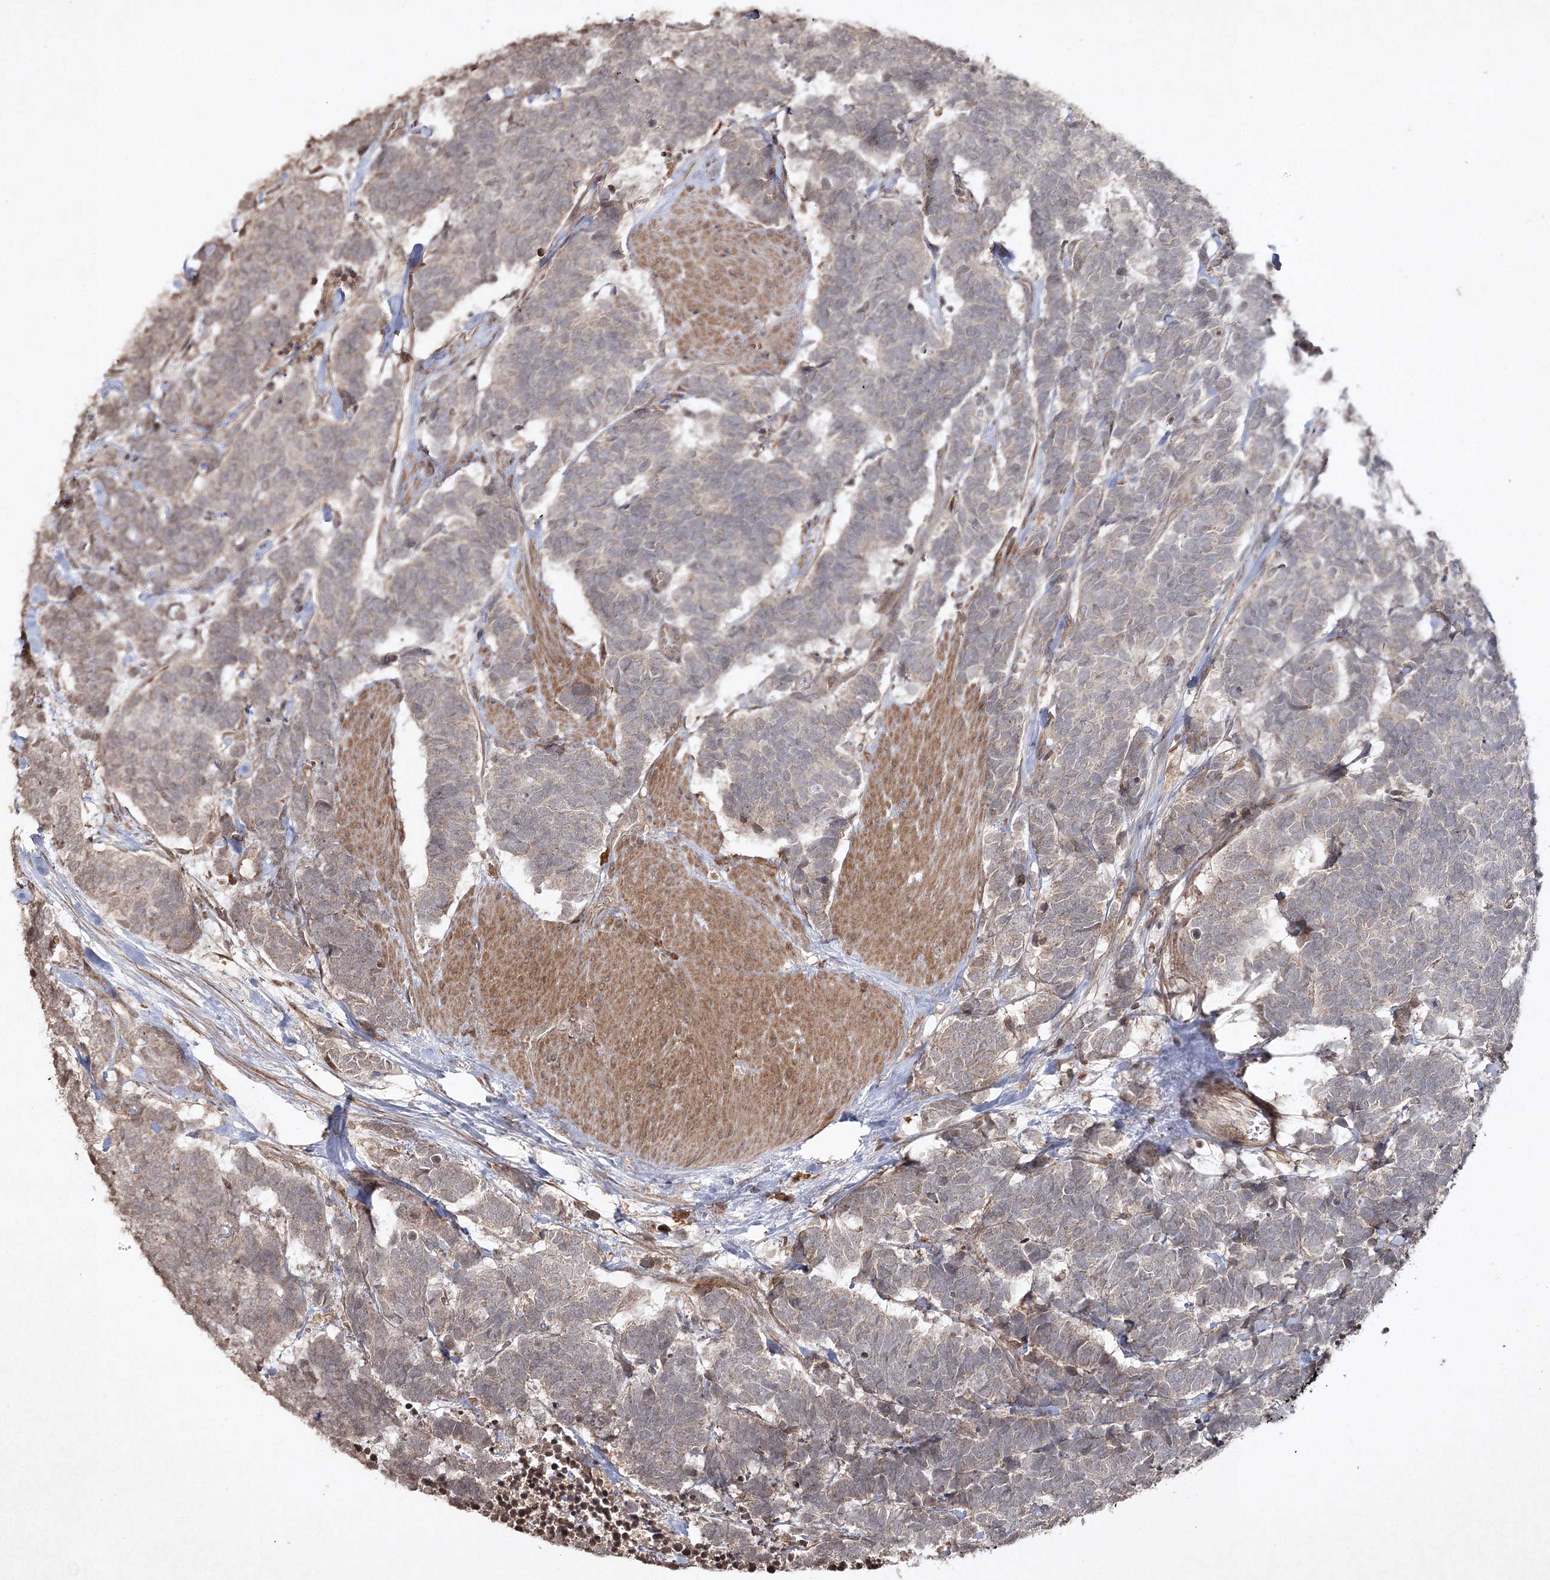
{"staining": {"intensity": "negative", "quantity": "none", "location": "none"}, "tissue": "carcinoid", "cell_type": "Tumor cells", "image_type": "cancer", "snomed": [{"axis": "morphology", "description": "Carcinoma, NOS"}, {"axis": "morphology", "description": "Carcinoid, malignant, NOS"}, {"axis": "topography", "description": "Urinary bladder"}], "caption": "High power microscopy micrograph of an immunohistochemistry (IHC) histopathology image of carcinoid, revealing no significant staining in tumor cells.", "gene": "CYP2B6", "patient": {"sex": "male", "age": 57}}